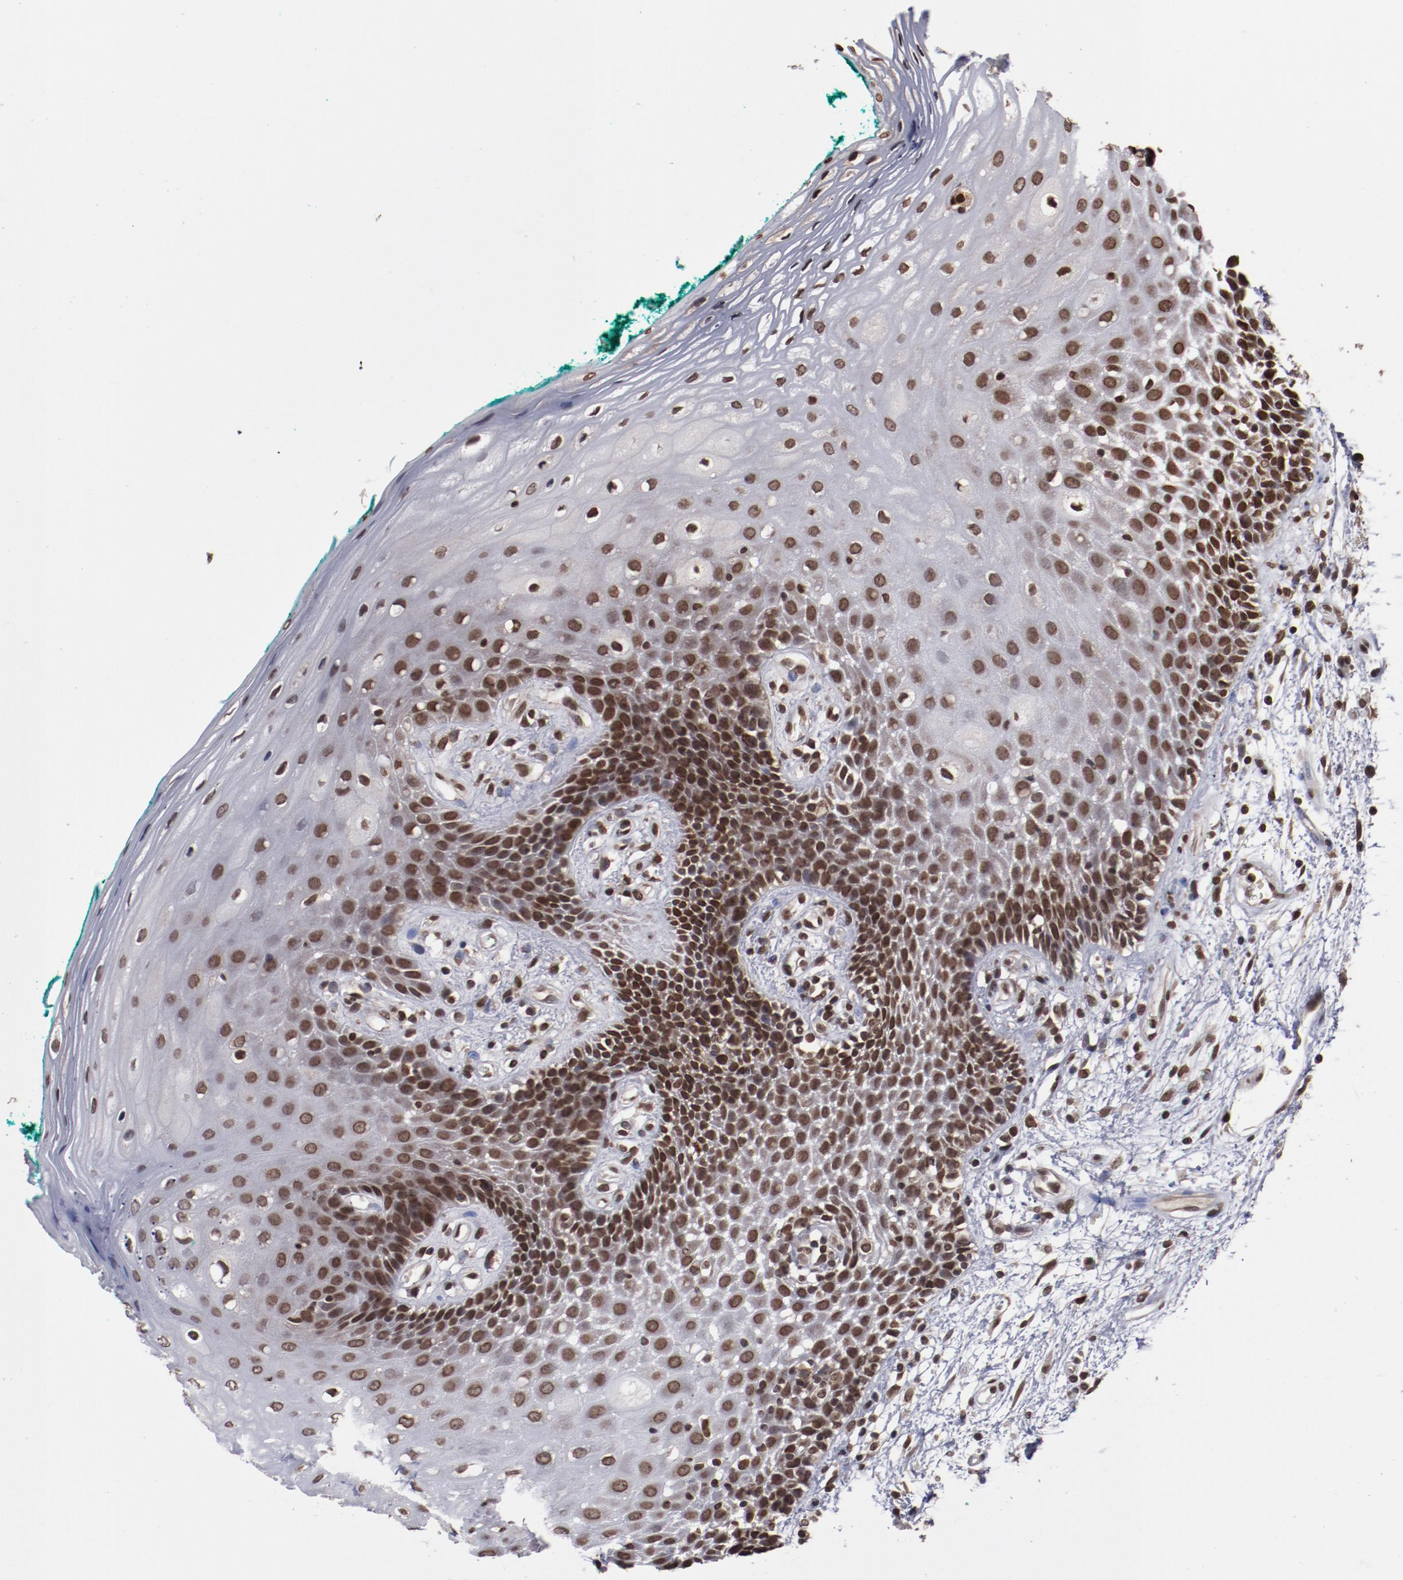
{"staining": {"intensity": "moderate", "quantity": ">75%", "location": "nuclear"}, "tissue": "oral mucosa", "cell_type": "Squamous epithelial cells", "image_type": "normal", "snomed": [{"axis": "morphology", "description": "Normal tissue, NOS"}, {"axis": "morphology", "description": "Squamous cell carcinoma, NOS"}, {"axis": "topography", "description": "Skeletal muscle"}, {"axis": "topography", "description": "Oral tissue"}, {"axis": "topography", "description": "Head-Neck"}], "caption": "Brown immunohistochemical staining in unremarkable human oral mucosa demonstrates moderate nuclear positivity in about >75% of squamous epithelial cells. Using DAB (3,3'-diaminobenzidine) (brown) and hematoxylin (blue) stains, captured at high magnification using brightfield microscopy.", "gene": "AKT1", "patient": {"sex": "female", "age": 84}}